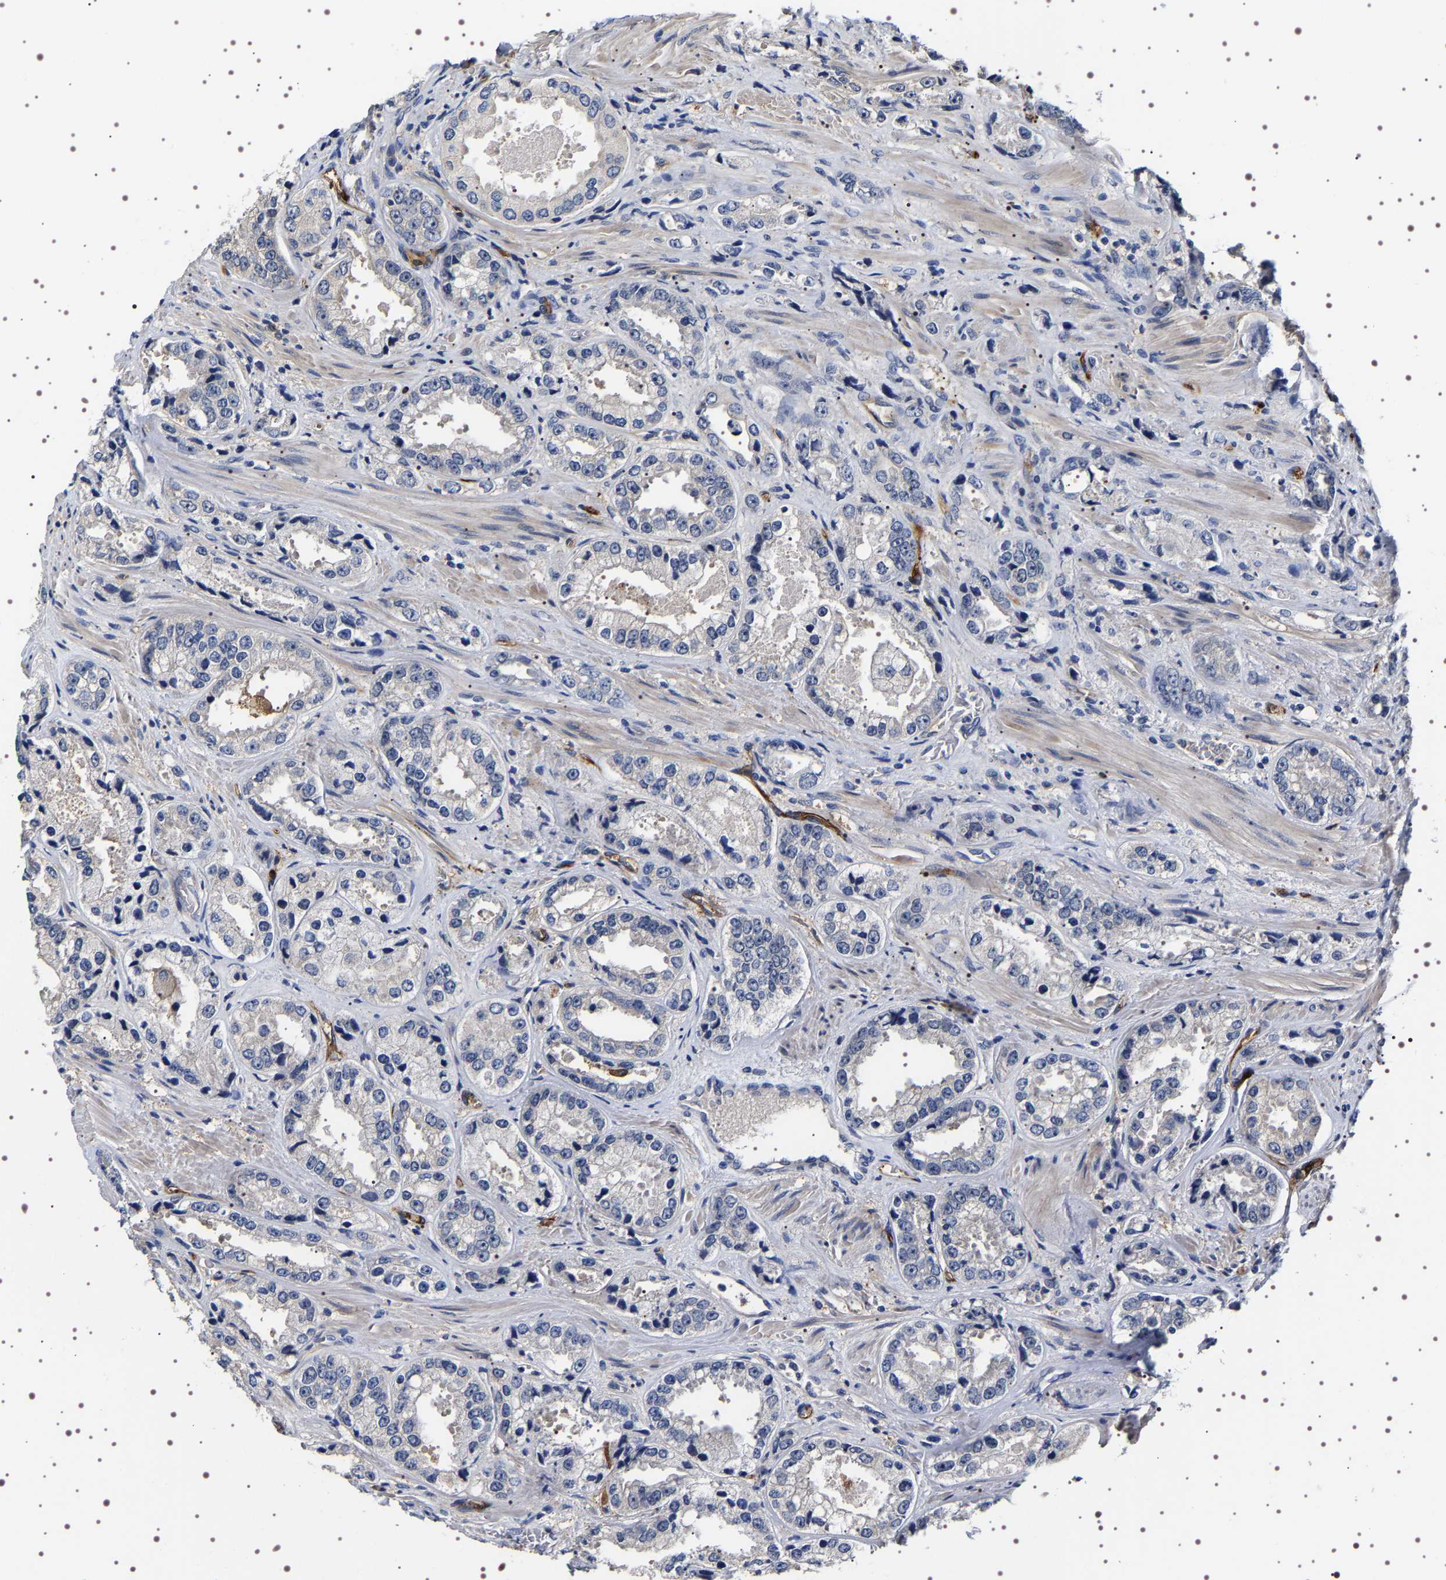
{"staining": {"intensity": "negative", "quantity": "none", "location": "none"}, "tissue": "prostate cancer", "cell_type": "Tumor cells", "image_type": "cancer", "snomed": [{"axis": "morphology", "description": "Adenocarcinoma, High grade"}, {"axis": "topography", "description": "Prostate"}], "caption": "High power microscopy photomicrograph of an IHC photomicrograph of prostate cancer, revealing no significant expression in tumor cells.", "gene": "ALPL", "patient": {"sex": "male", "age": 61}}